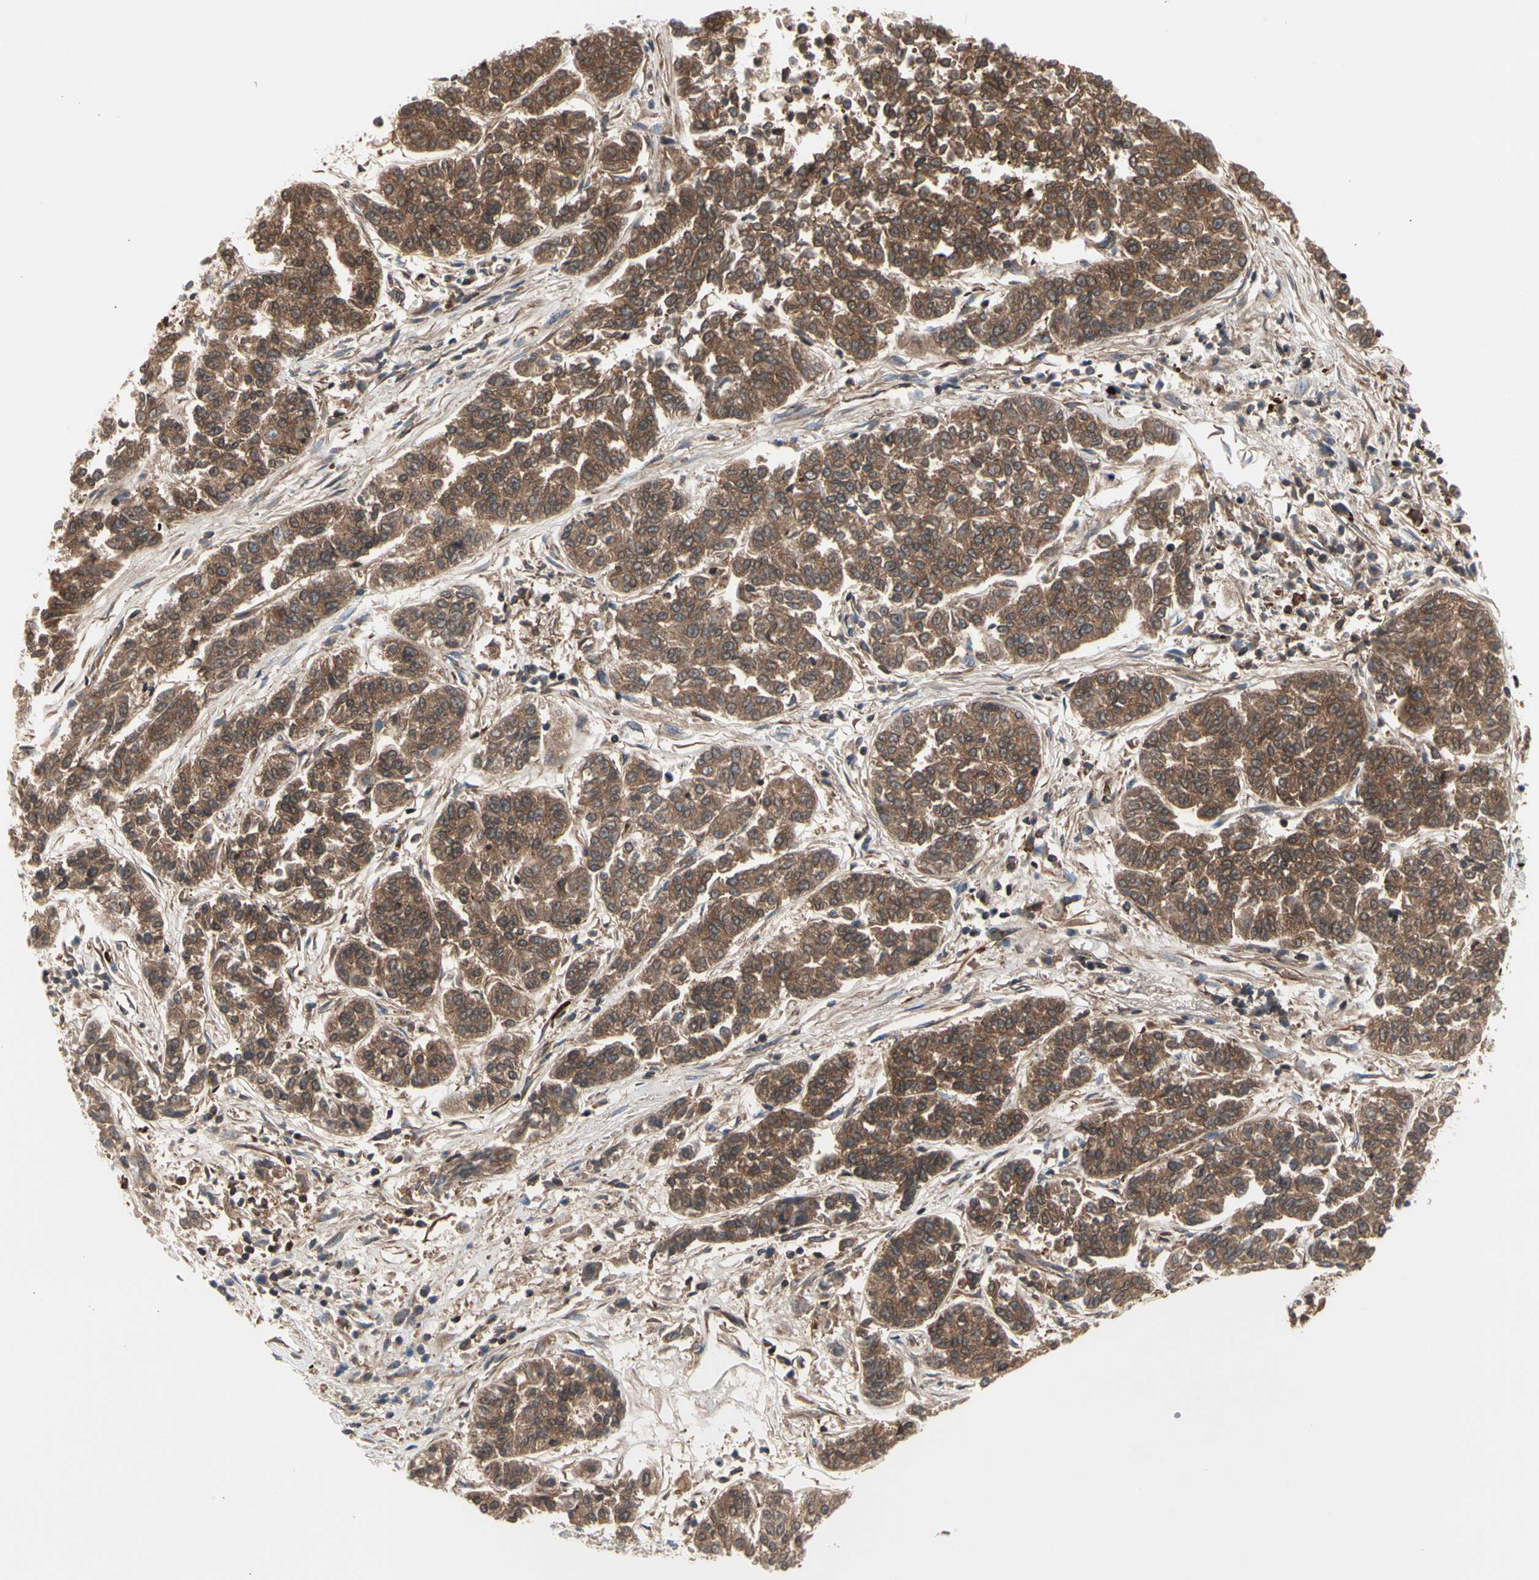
{"staining": {"intensity": "moderate", "quantity": ">75%", "location": "cytoplasmic/membranous"}, "tissue": "lung cancer", "cell_type": "Tumor cells", "image_type": "cancer", "snomed": [{"axis": "morphology", "description": "Adenocarcinoma, NOS"}, {"axis": "topography", "description": "Lung"}], "caption": "Immunohistochemical staining of human lung cancer (adenocarcinoma) demonstrates medium levels of moderate cytoplasmic/membranous expression in approximately >75% of tumor cells.", "gene": "ROCK1", "patient": {"sex": "male", "age": 84}}